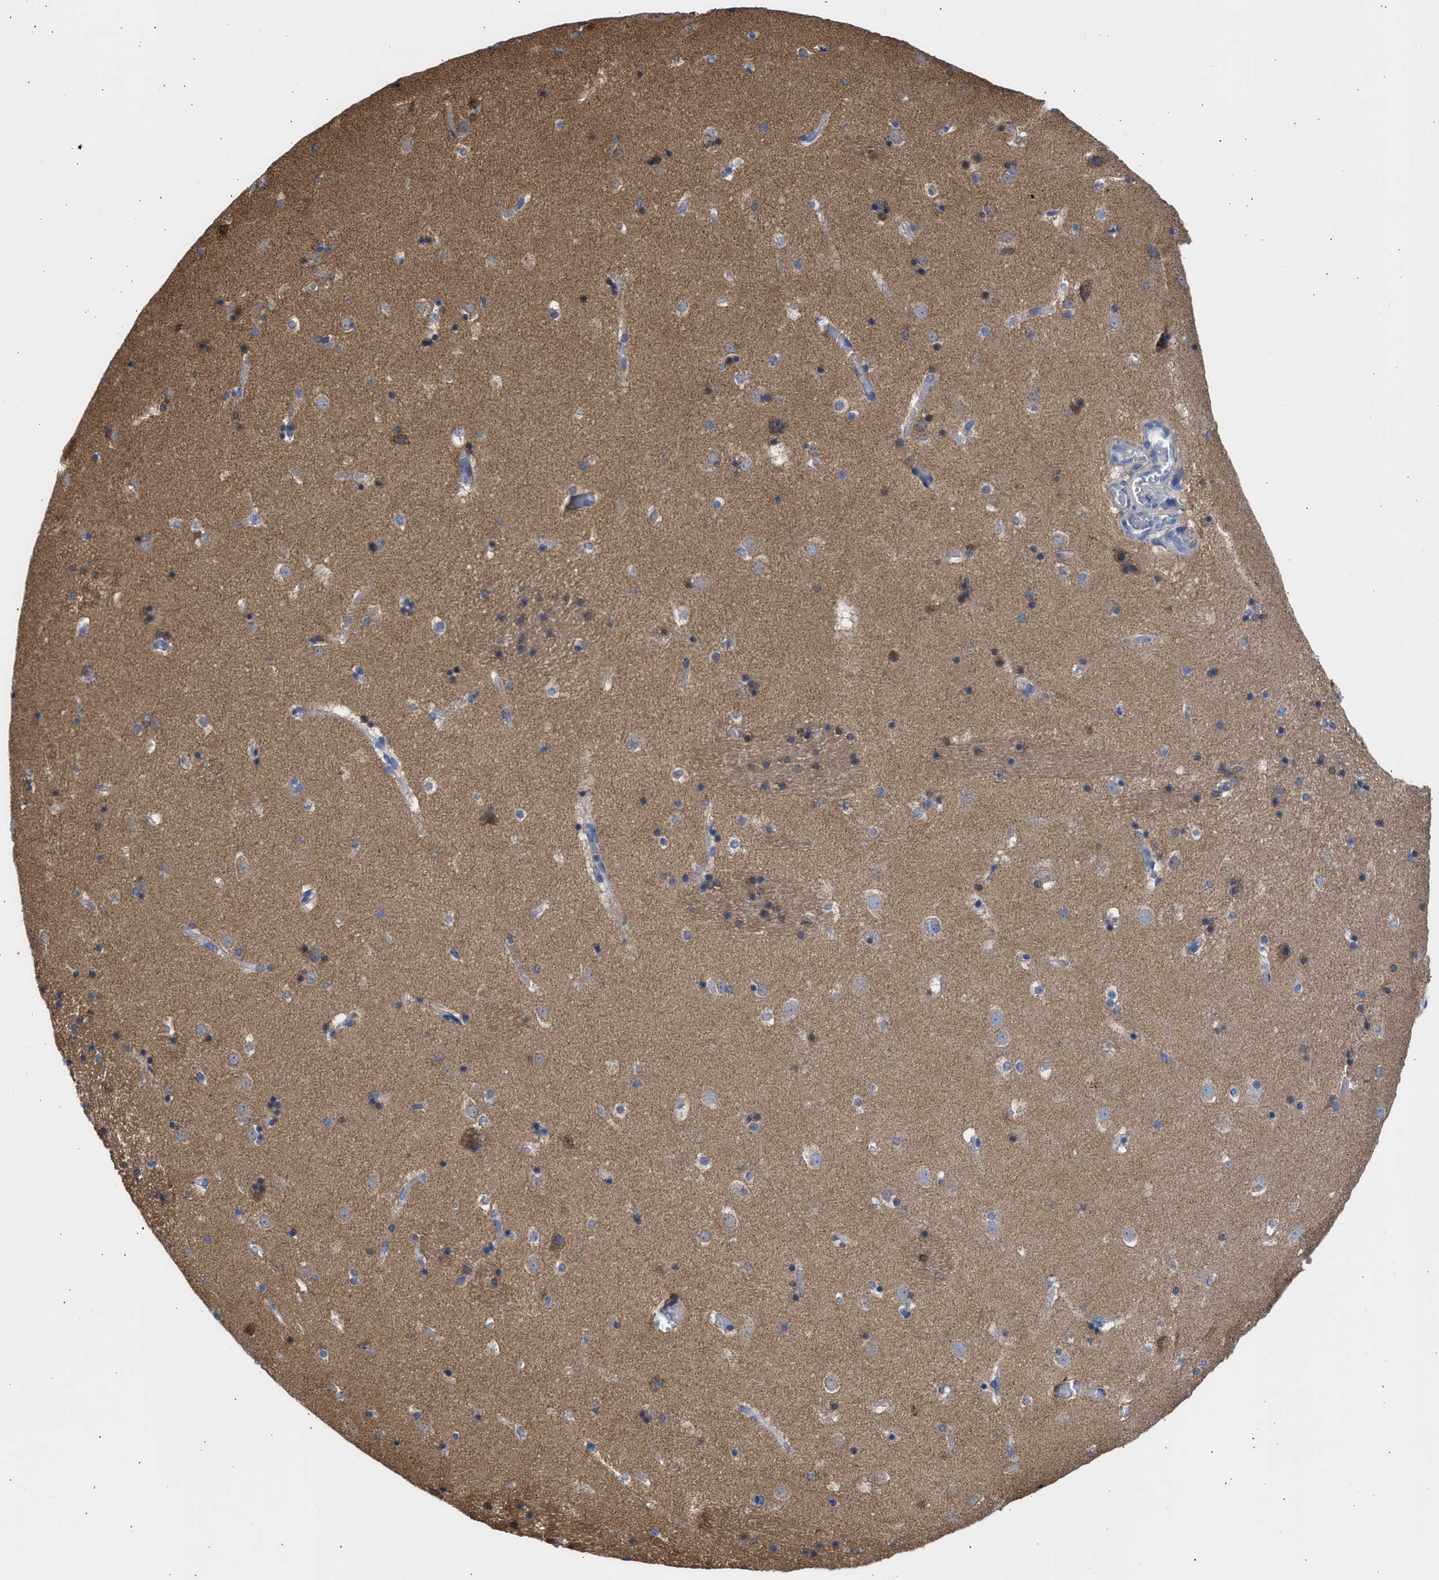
{"staining": {"intensity": "strong", "quantity": "25%-75%", "location": "cytoplasmic/membranous"}, "tissue": "caudate", "cell_type": "Glial cells", "image_type": "normal", "snomed": [{"axis": "morphology", "description": "Normal tissue, NOS"}, {"axis": "topography", "description": "Lateral ventricle wall"}], "caption": "Strong cytoplasmic/membranous protein staining is seen in about 25%-75% of glial cells in caudate. (DAB IHC with brightfield microscopy, high magnification).", "gene": "BTG3", "patient": {"sex": "male", "age": 45}}